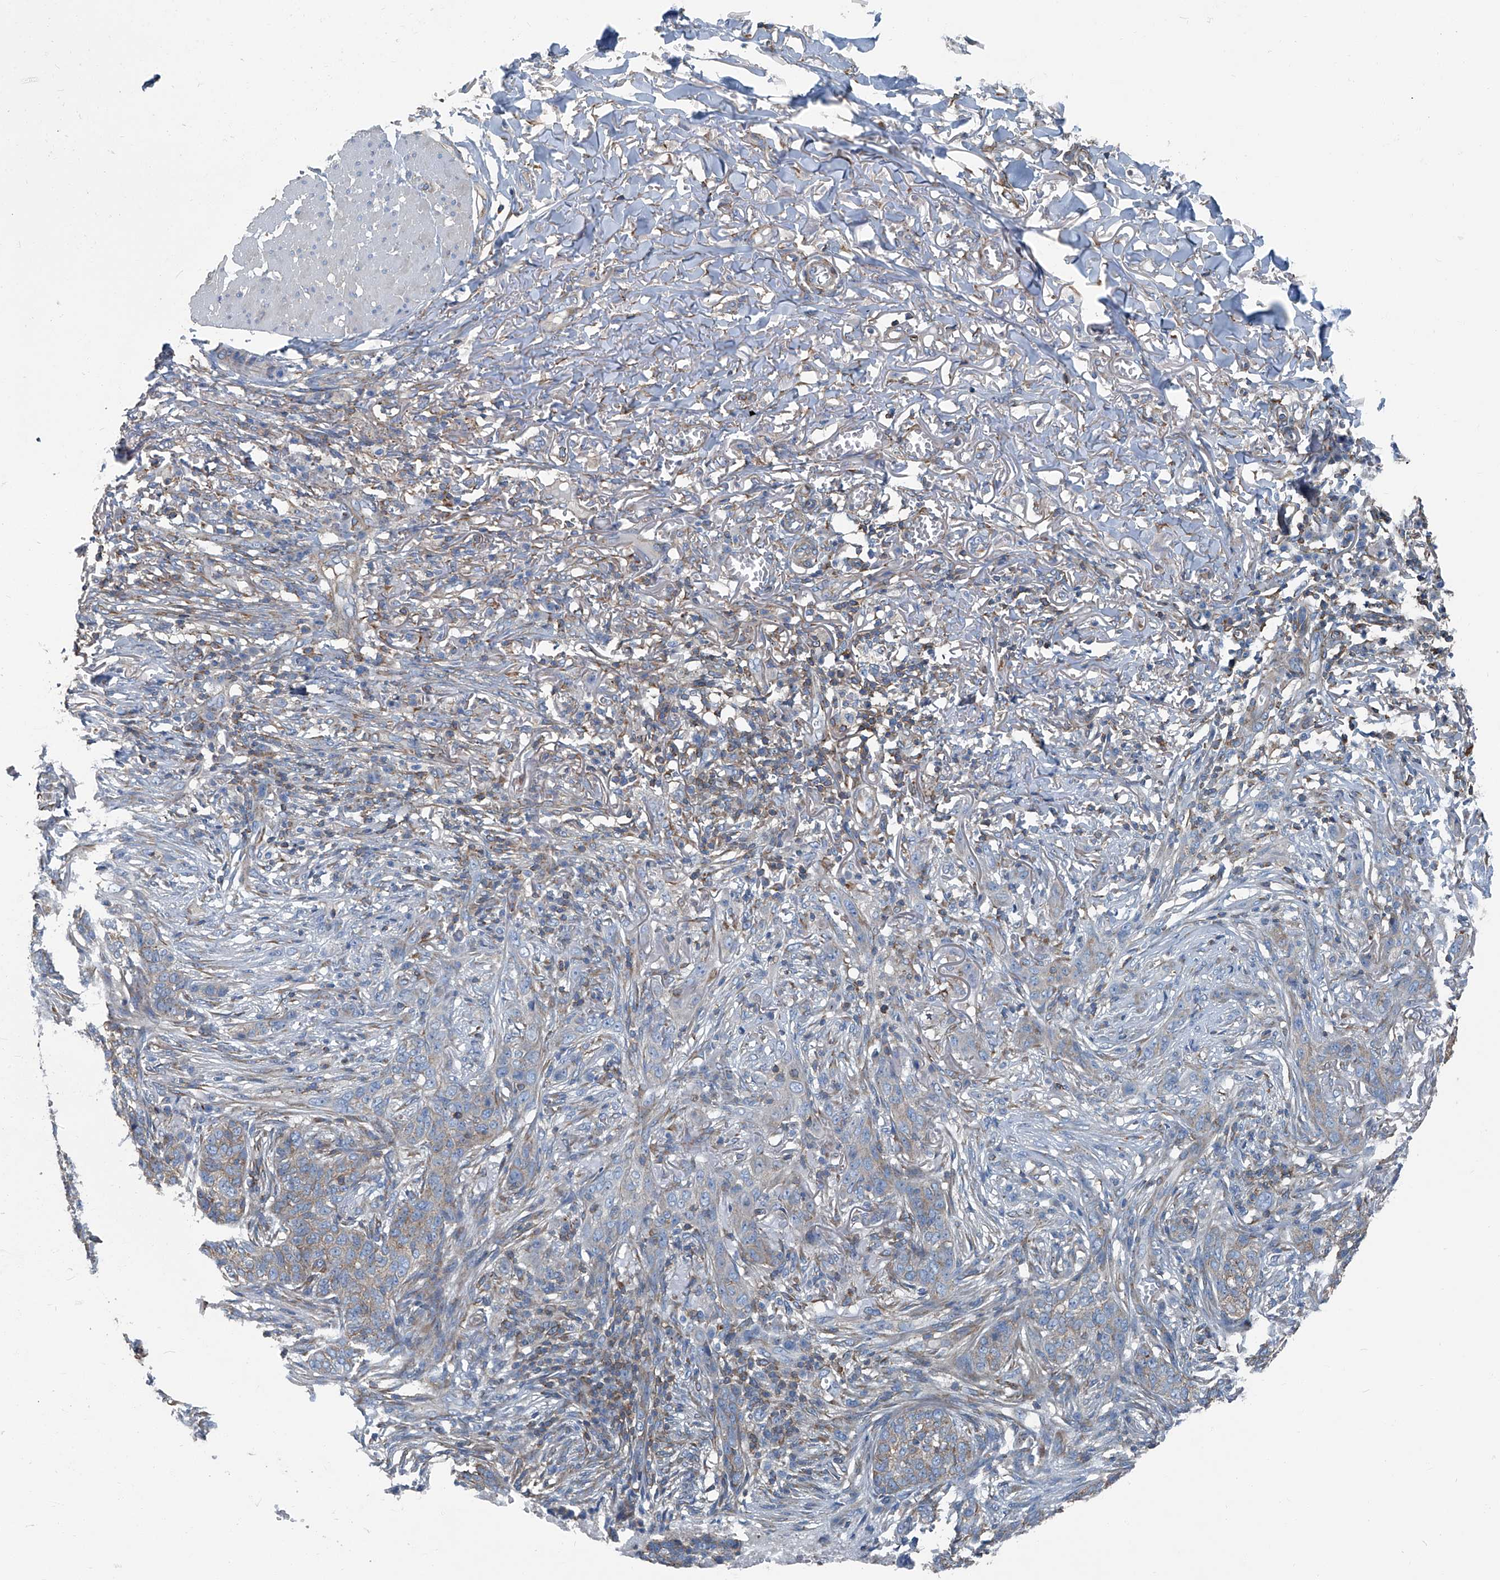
{"staining": {"intensity": "moderate", "quantity": ">75%", "location": "cytoplasmic/membranous"}, "tissue": "skin cancer", "cell_type": "Tumor cells", "image_type": "cancer", "snomed": [{"axis": "morphology", "description": "Basal cell carcinoma"}, {"axis": "topography", "description": "Skin"}], "caption": "The immunohistochemical stain highlights moderate cytoplasmic/membranous positivity in tumor cells of basal cell carcinoma (skin) tissue. The protein is shown in brown color, while the nuclei are stained blue.", "gene": "SEPTIN7", "patient": {"sex": "male", "age": 85}}